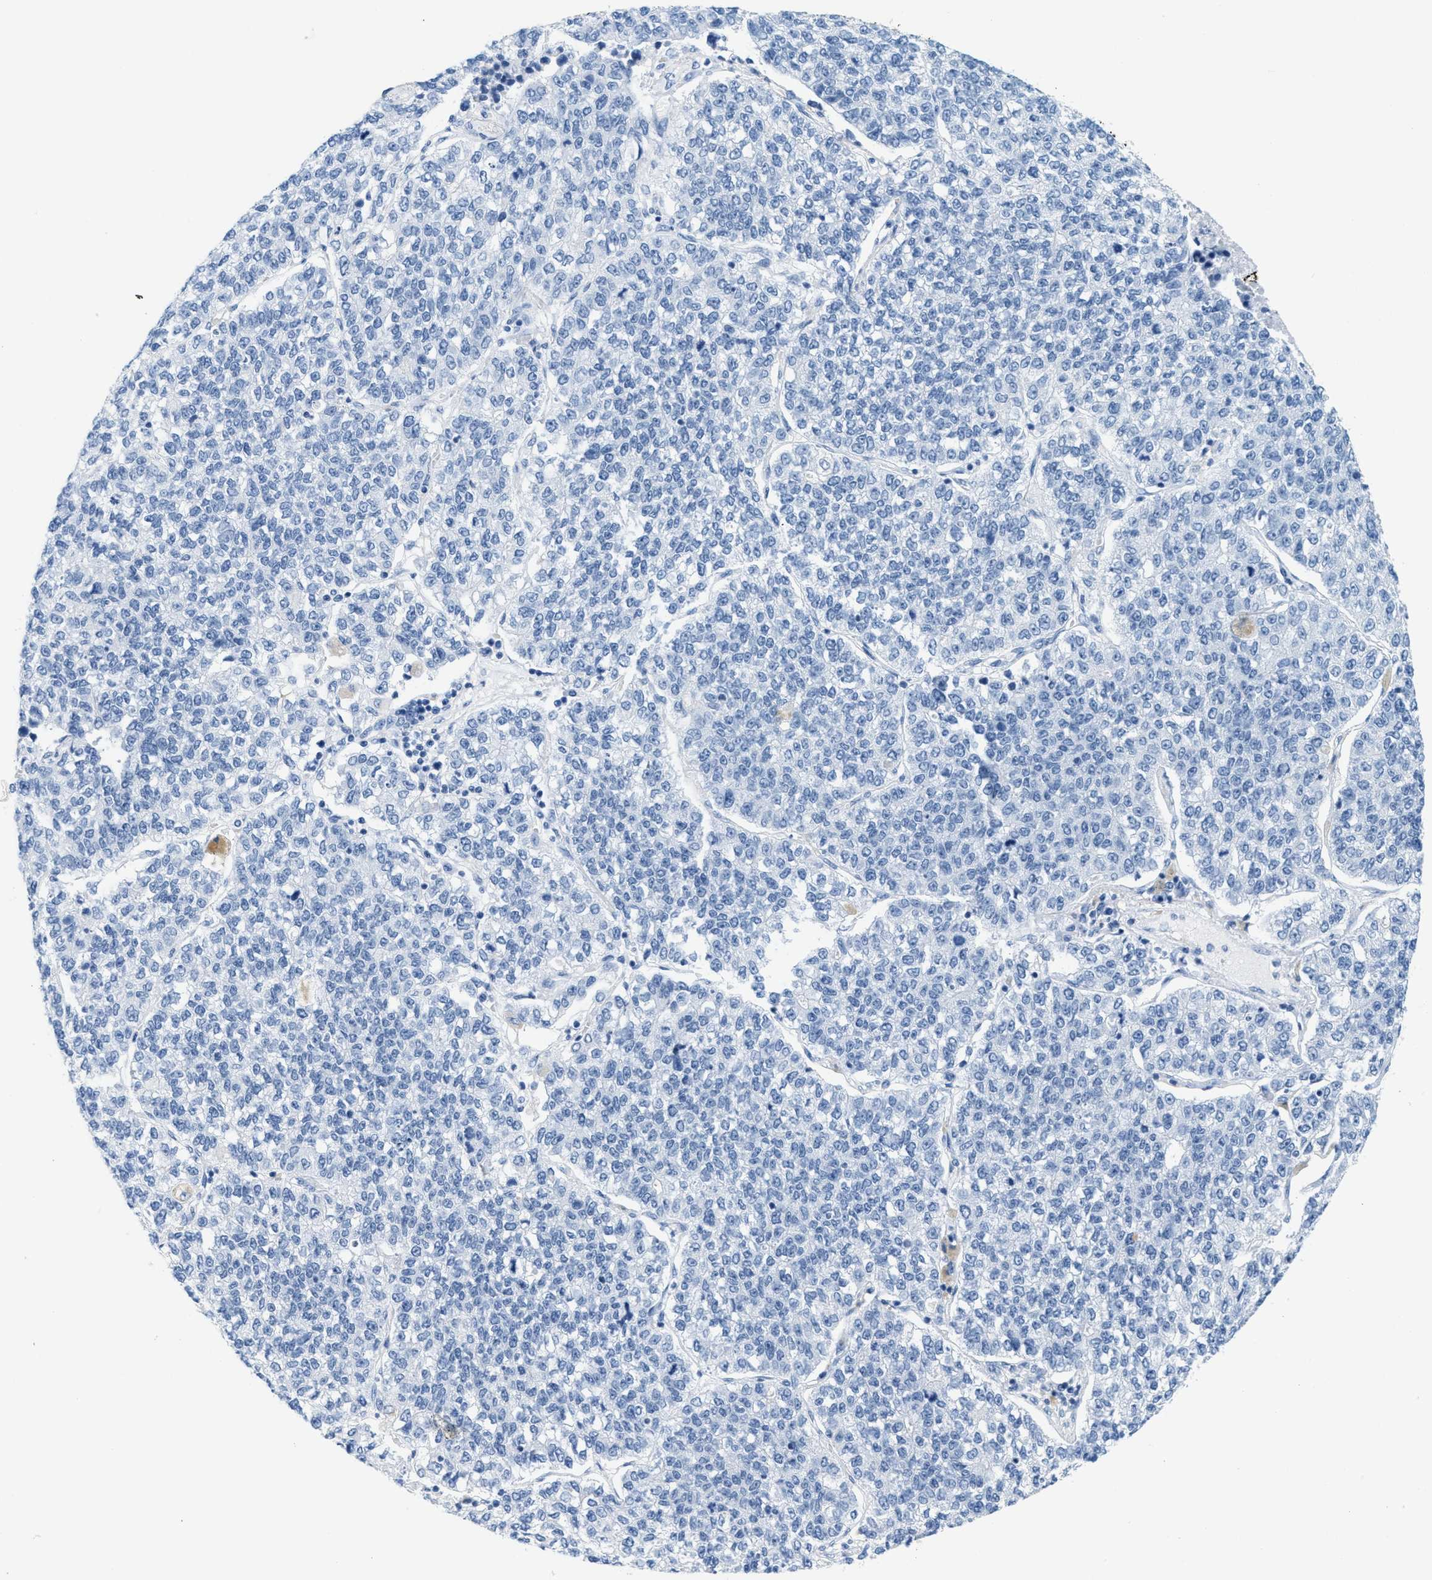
{"staining": {"intensity": "negative", "quantity": "none", "location": "none"}, "tissue": "lung cancer", "cell_type": "Tumor cells", "image_type": "cancer", "snomed": [{"axis": "morphology", "description": "Adenocarcinoma, NOS"}, {"axis": "topography", "description": "Lung"}], "caption": "Immunohistochemical staining of lung cancer (adenocarcinoma) exhibits no significant expression in tumor cells.", "gene": "GPM6A", "patient": {"sex": "male", "age": 49}}